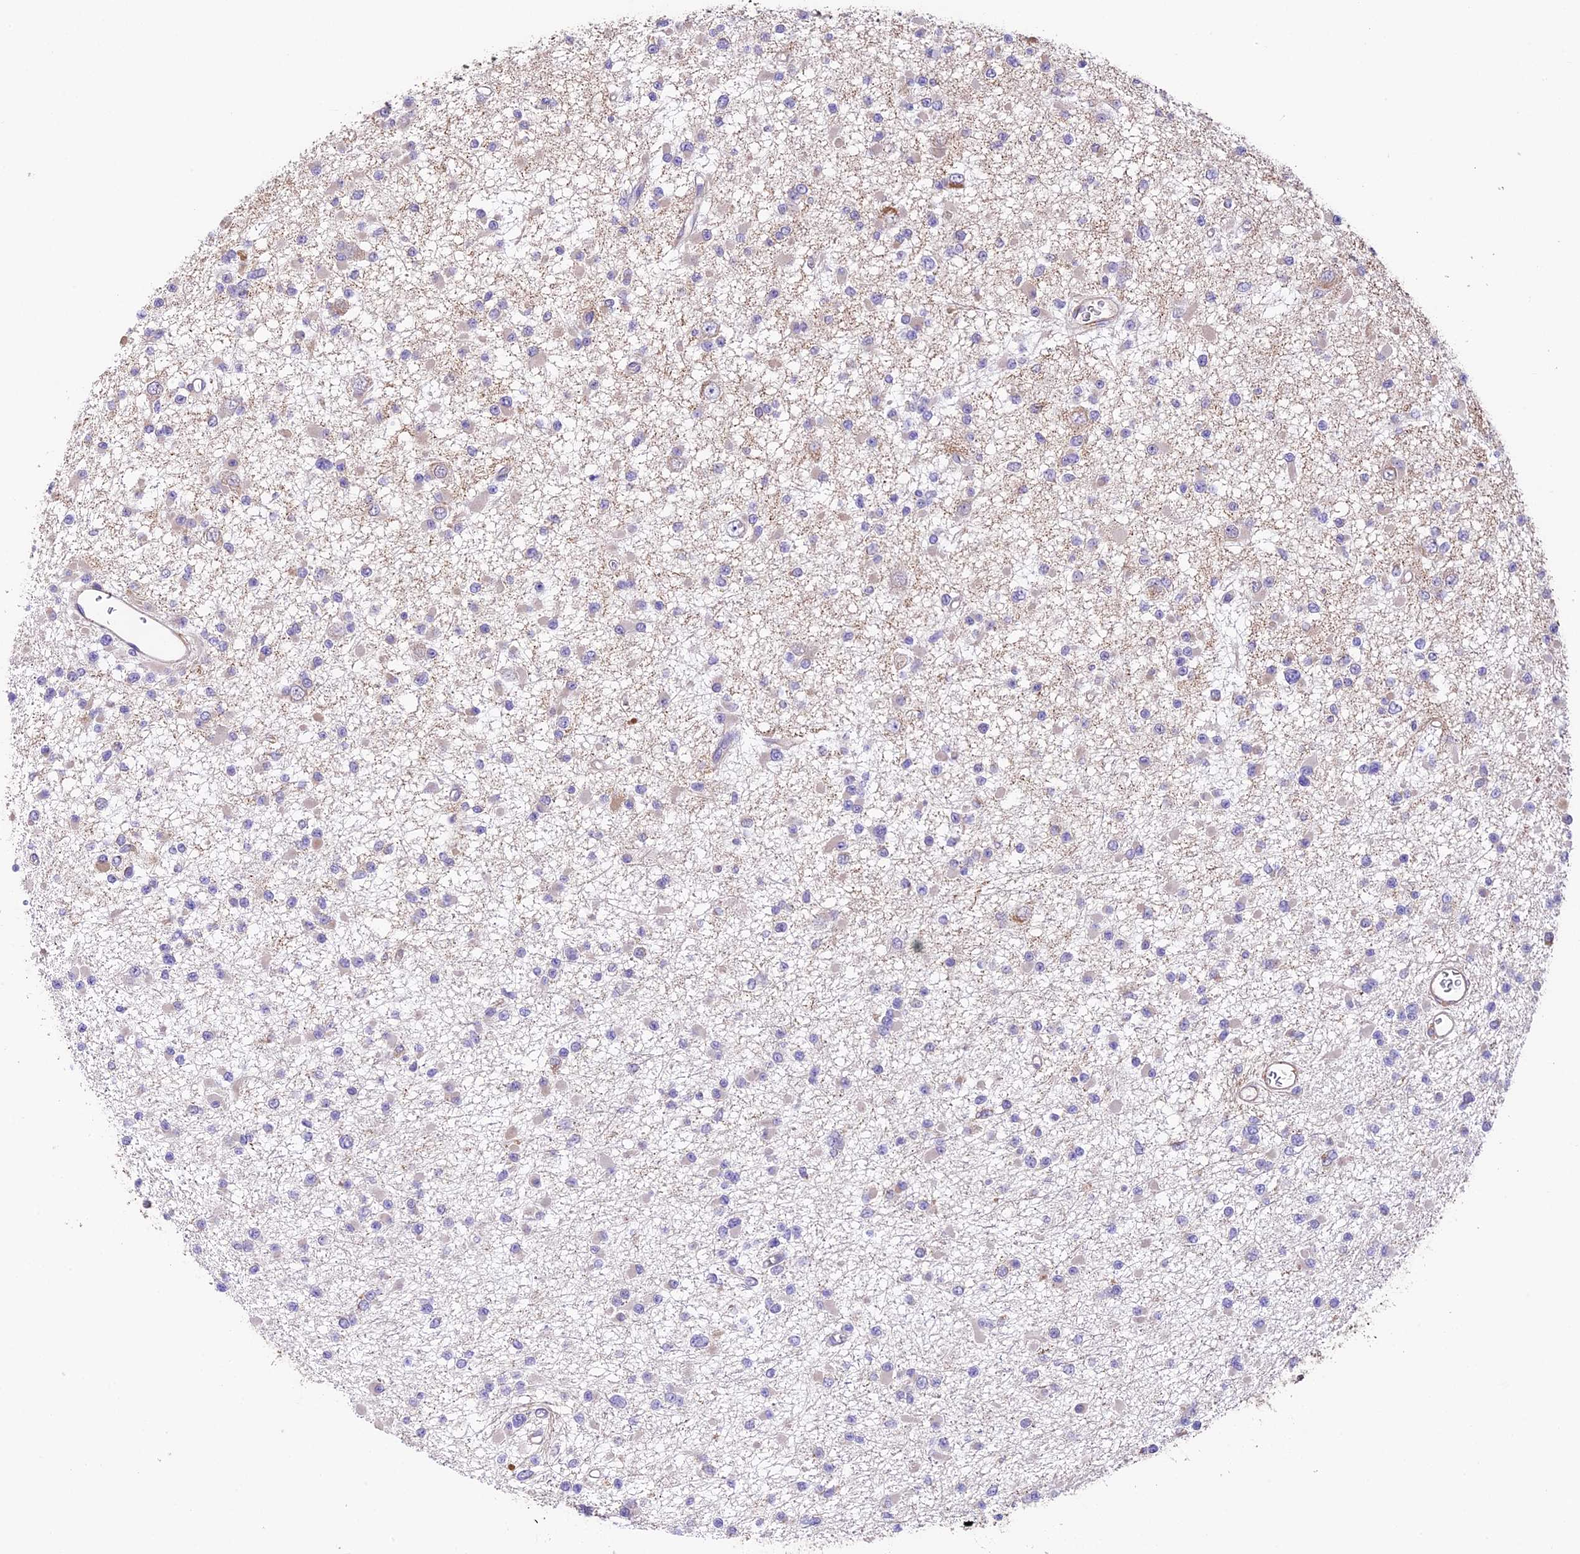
{"staining": {"intensity": "negative", "quantity": "none", "location": "none"}, "tissue": "glioma", "cell_type": "Tumor cells", "image_type": "cancer", "snomed": [{"axis": "morphology", "description": "Glioma, malignant, Low grade"}, {"axis": "topography", "description": "Brain"}], "caption": "Tumor cells are negative for brown protein staining in glioma.", "gene": "LSM7", "patient": {"sex": "female", "age": 22}}